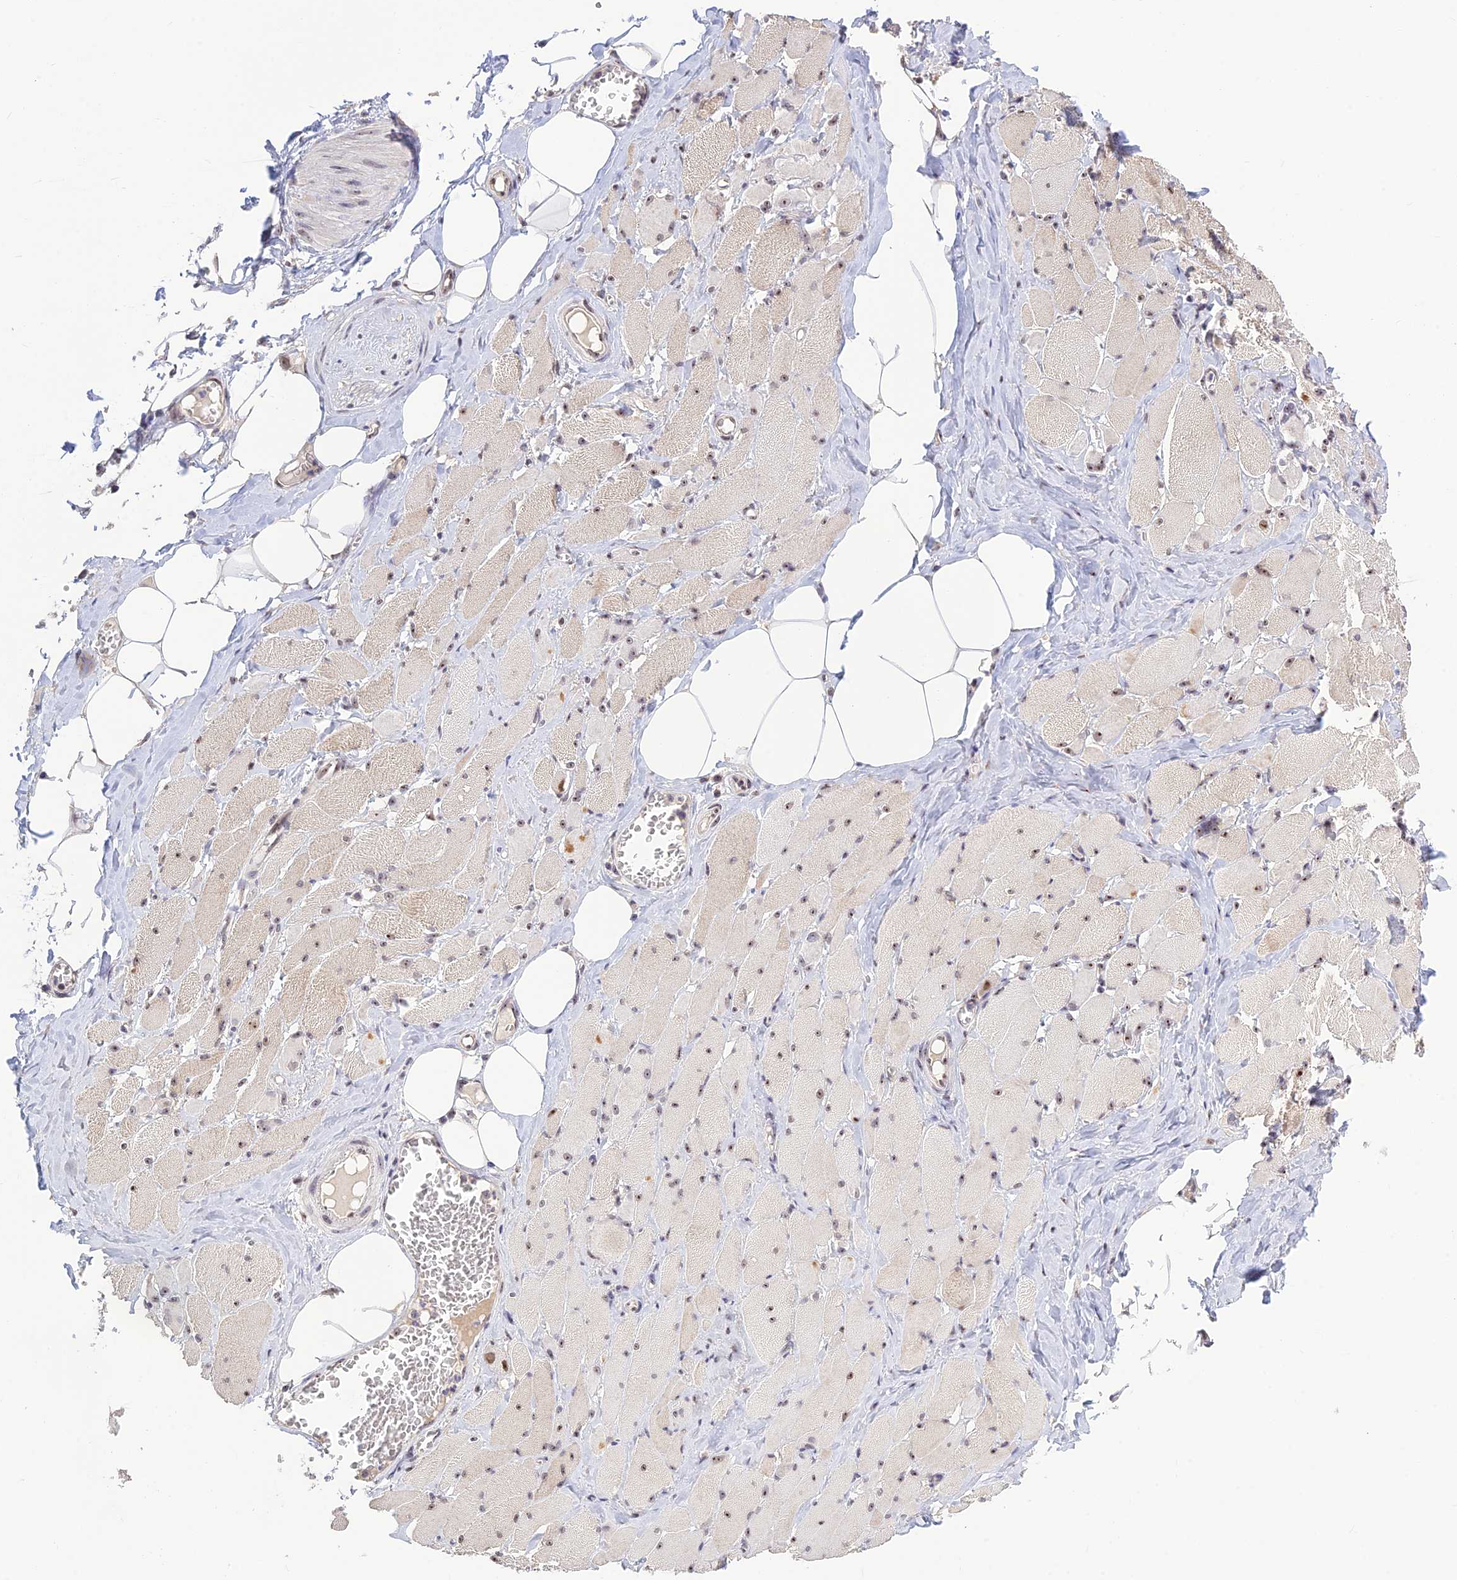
{"staining": {"intensity": "moderate", "quantity": "25%-75%", "location": "cytoplasmic/membranous,nuclear"}, "tissue": "skeletal muscle", "cell_type": "Myocytes", "image_type": "normal", "snomed": [{"axis": "morphology", "description": "Normal tissue, NOS"}, {"axis": "morphology", "description": "Basal cell carcinoma"}, {"axis": "topography", "description": "Skeletal muscle"}], "caption": "Skeletal muscle stained for a protein (brown) shows moderate cytoplasmic/membranous,nuclear positive positivity in about 25%-75% of myocytes.", "gene": "POLR1G", "patient": {"sex": "female", "age": 64}}